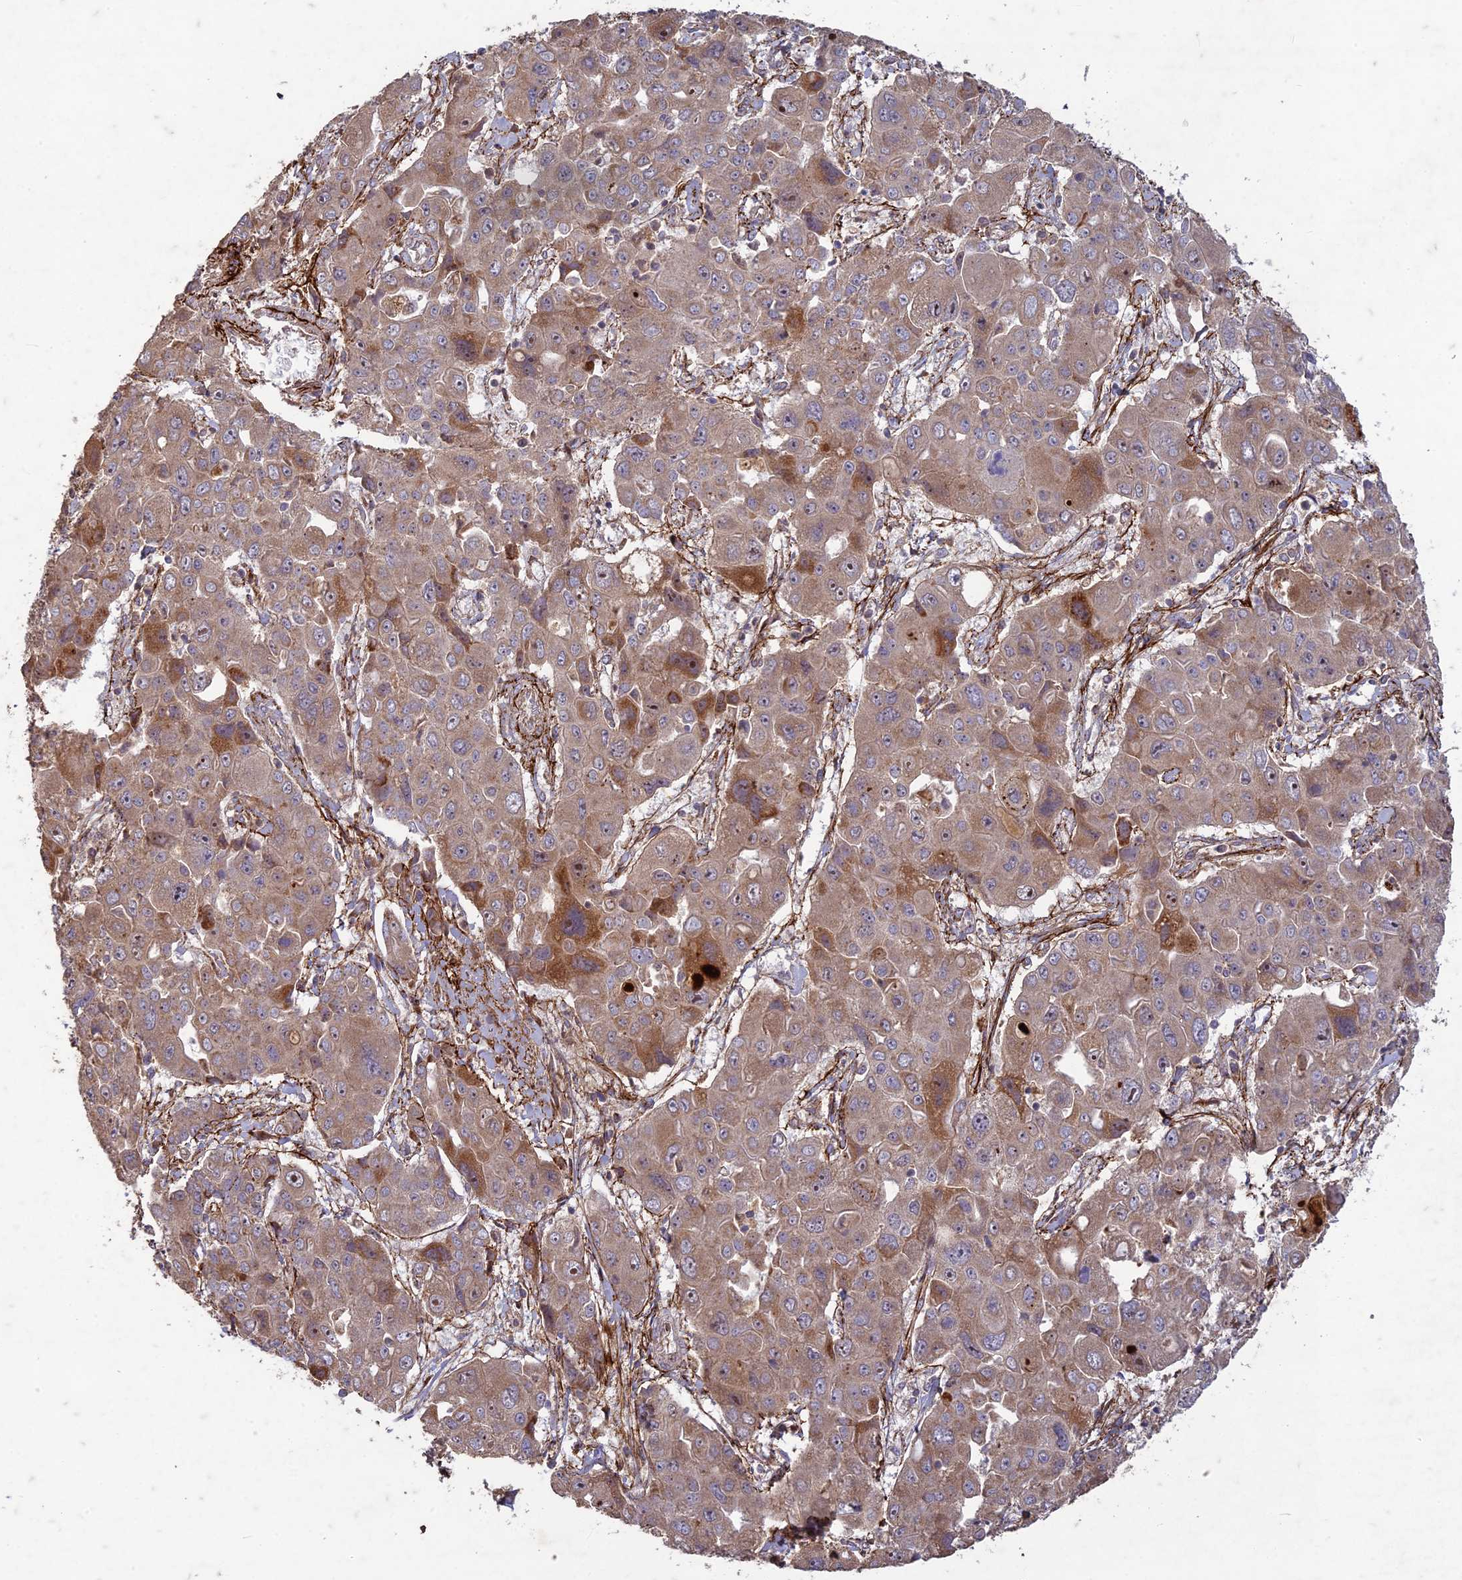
{"staining": {"intensity": "moderate", "quantity": ">75%", "location": "cytoplasmic/membranous"}, "tissue": "liver cancer", "cell_type": "Tumor cells", "image_type": "cancer", "snomed": [{"axis": "morphology", "description": "Cholangiocarcinoma"}, {"axis": "topography", "description": "Liver"}], "caption": "Tumor cells show medium levels of moderate cytoplasmic/membranous staining in approximately >75% of cells in human cholangiocarcinoma (liver).", "gene": "TCF25", "patient": {"sex": "male", "age": 67}}